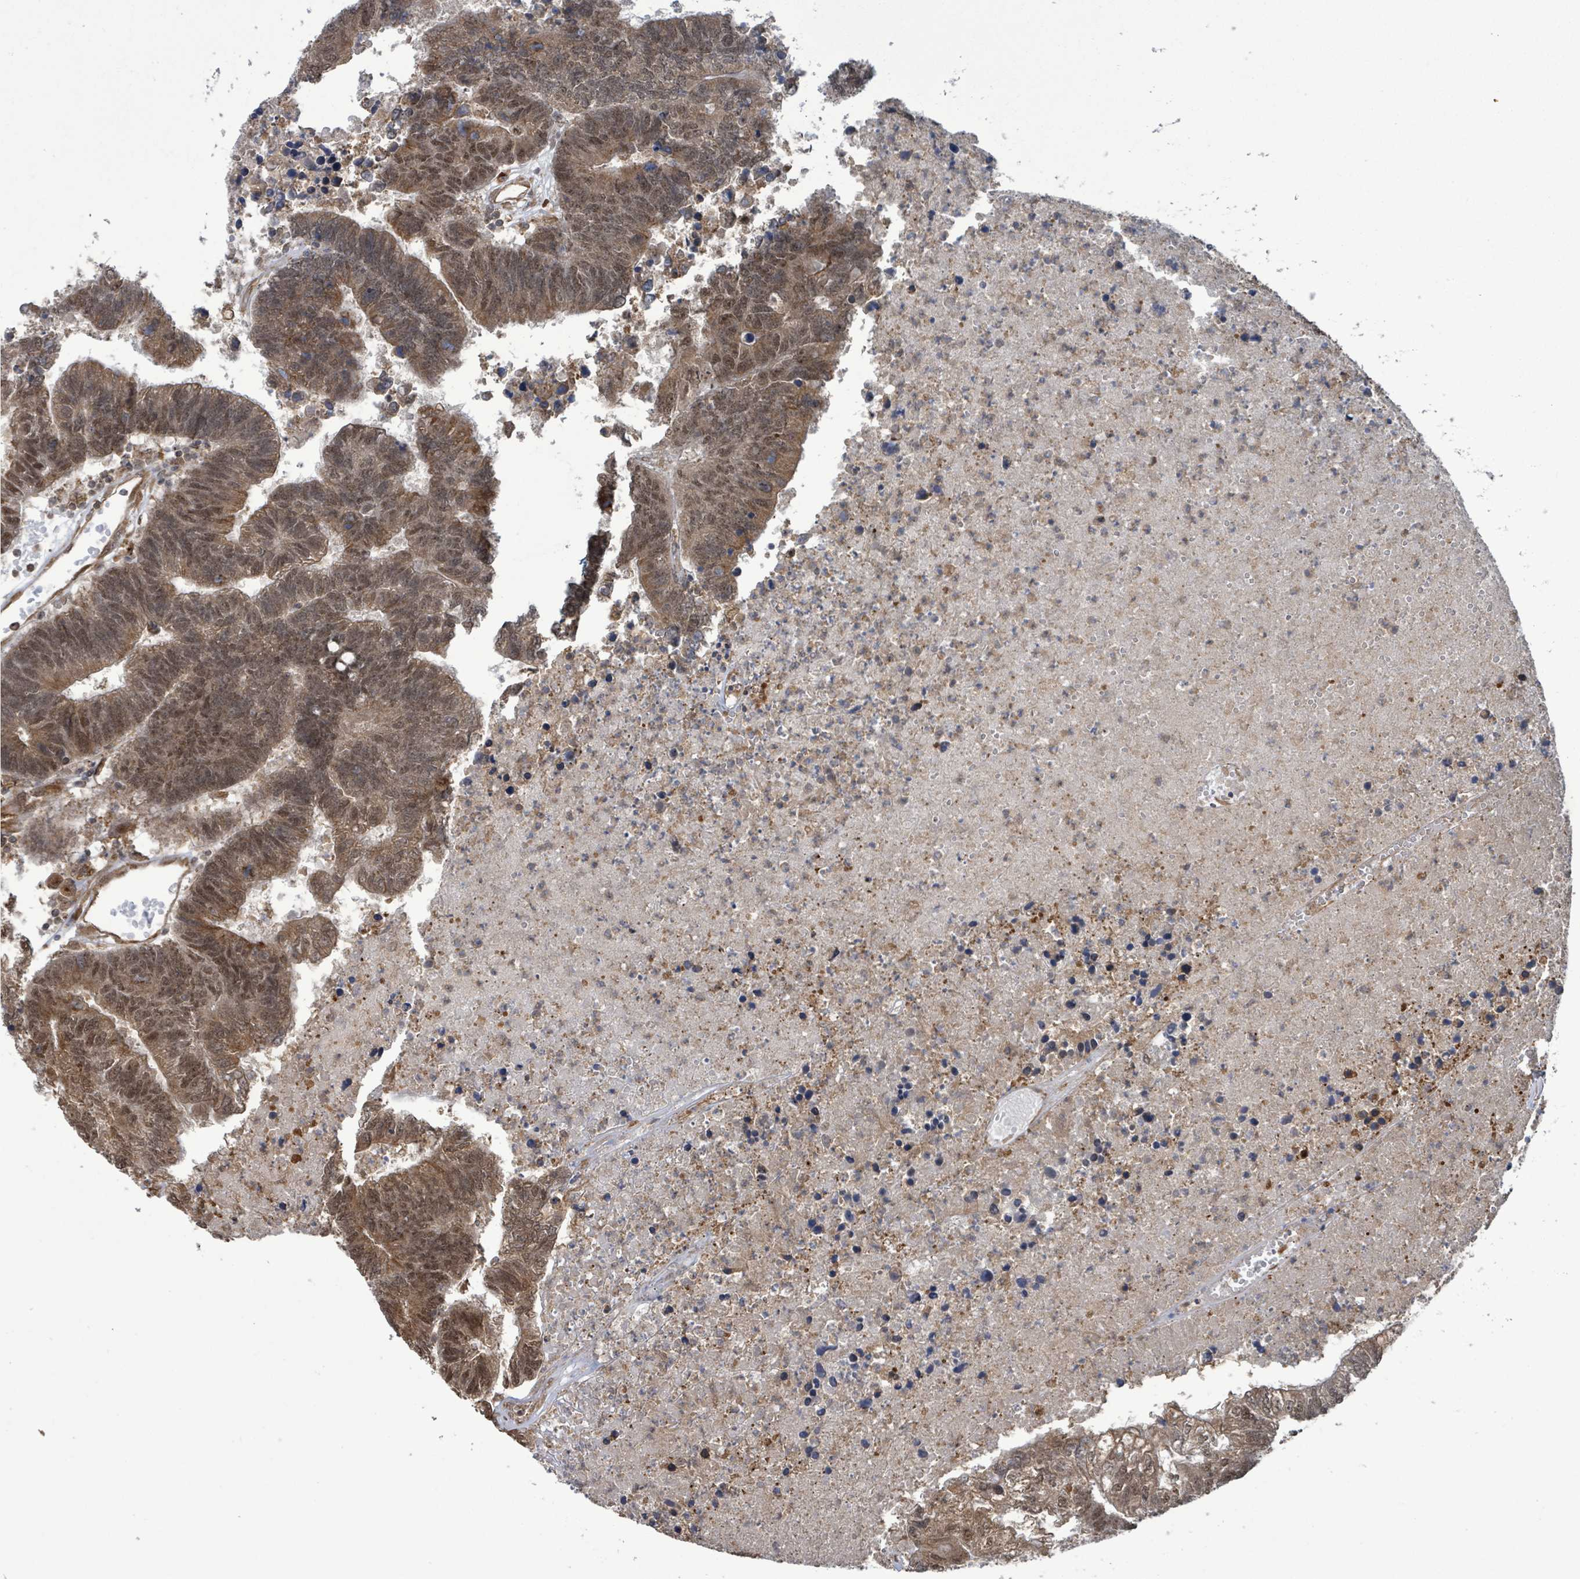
{"staining": {"intensity": "moderate", "quantity": ">75%", "location": "cytoplasmic/membranous,nuclear"}, "tissue": "colorectal cancer", "cell_type": "Tumor cells", "image_type": "cancer", "snomed": [{"axis": "morphology", "description": "Adenocarcinoma, NOS"}, {"axis": "topography", "description": "Colon"}], "caption": "The photomicrograph exhibits staining of adenocarcinoma (colorectal), revealing moderate cytoplasmic/membranous and nuclear protein staining (brown color) within tumor cells. The protein is shown in brown color, while the nuclei are stained blue.", "gene": "KLC1", "patient": {"sex": "female", "age": 48}}